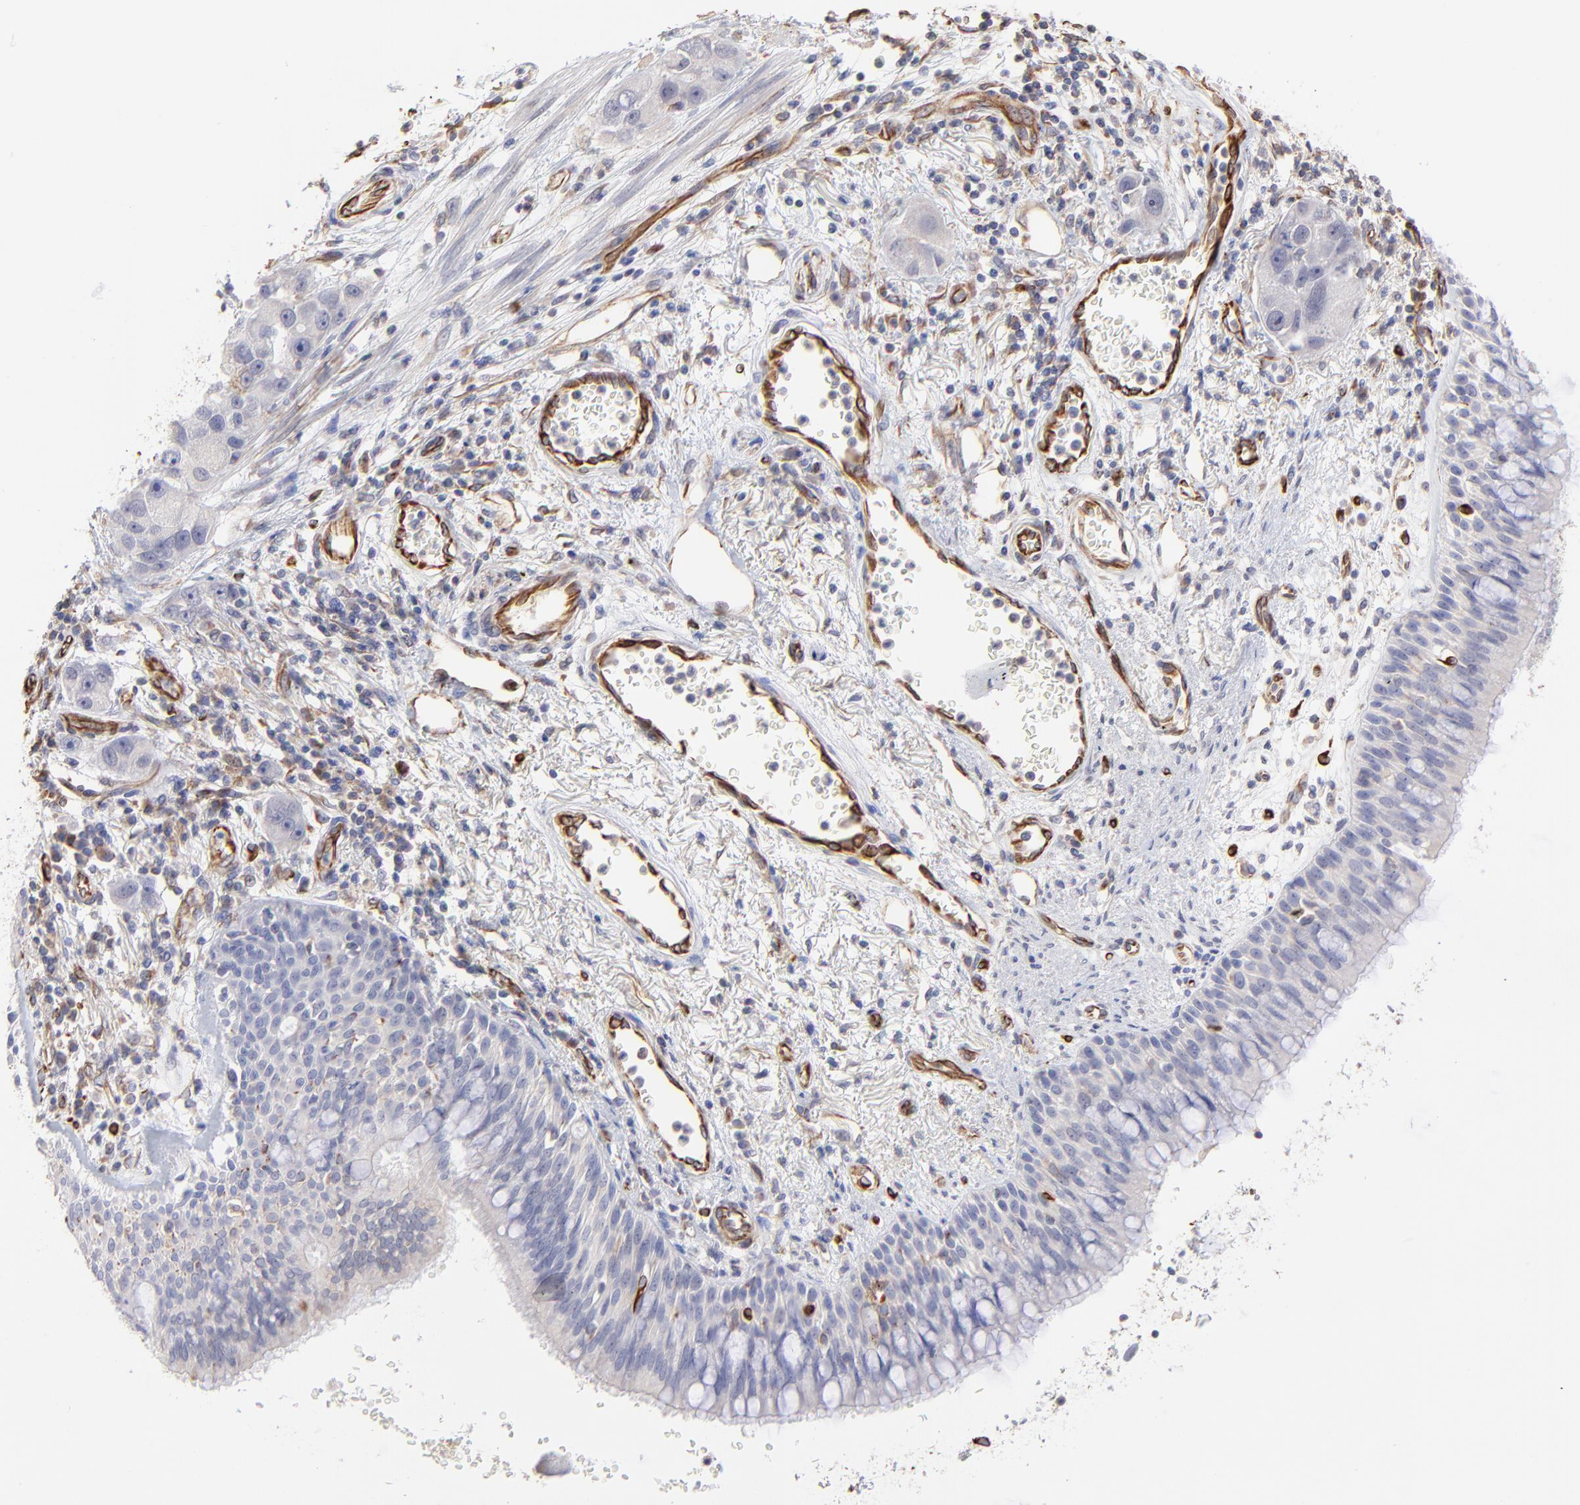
{"staining": {"intensity": "negative", "quantity": "none", "location": "none"}, "tissue": "bronchus", "cell_type": "Respiratory epithelial cells", "image_type": "normal", "snomed": [{"axis": "morphology", "description": "Normal tissue, NOS"}, {"axis": "morphology", "description": "Adenocarcinoma, NOS"}, {"axis": "morphology", "description": "Adenocarcinoma, metastatic, NOS"}, {"axis": "topography", "description": "Lymph node"}, {"axis": "topography", "description": "Bronchus"}, {"axis": "topography", "description": "Lung"}], "caption": "IHC image of benign bronchus: bronchus stained with DAB exhibits no significant protein expression in respiratory epithelial cells. Brightfield microscopy of IHC stained with DAB (brown) and hematoxylin (blue), captured at high magnification.", "gene": "COX8C", "patient": {"sex": "female", "age": 54}}